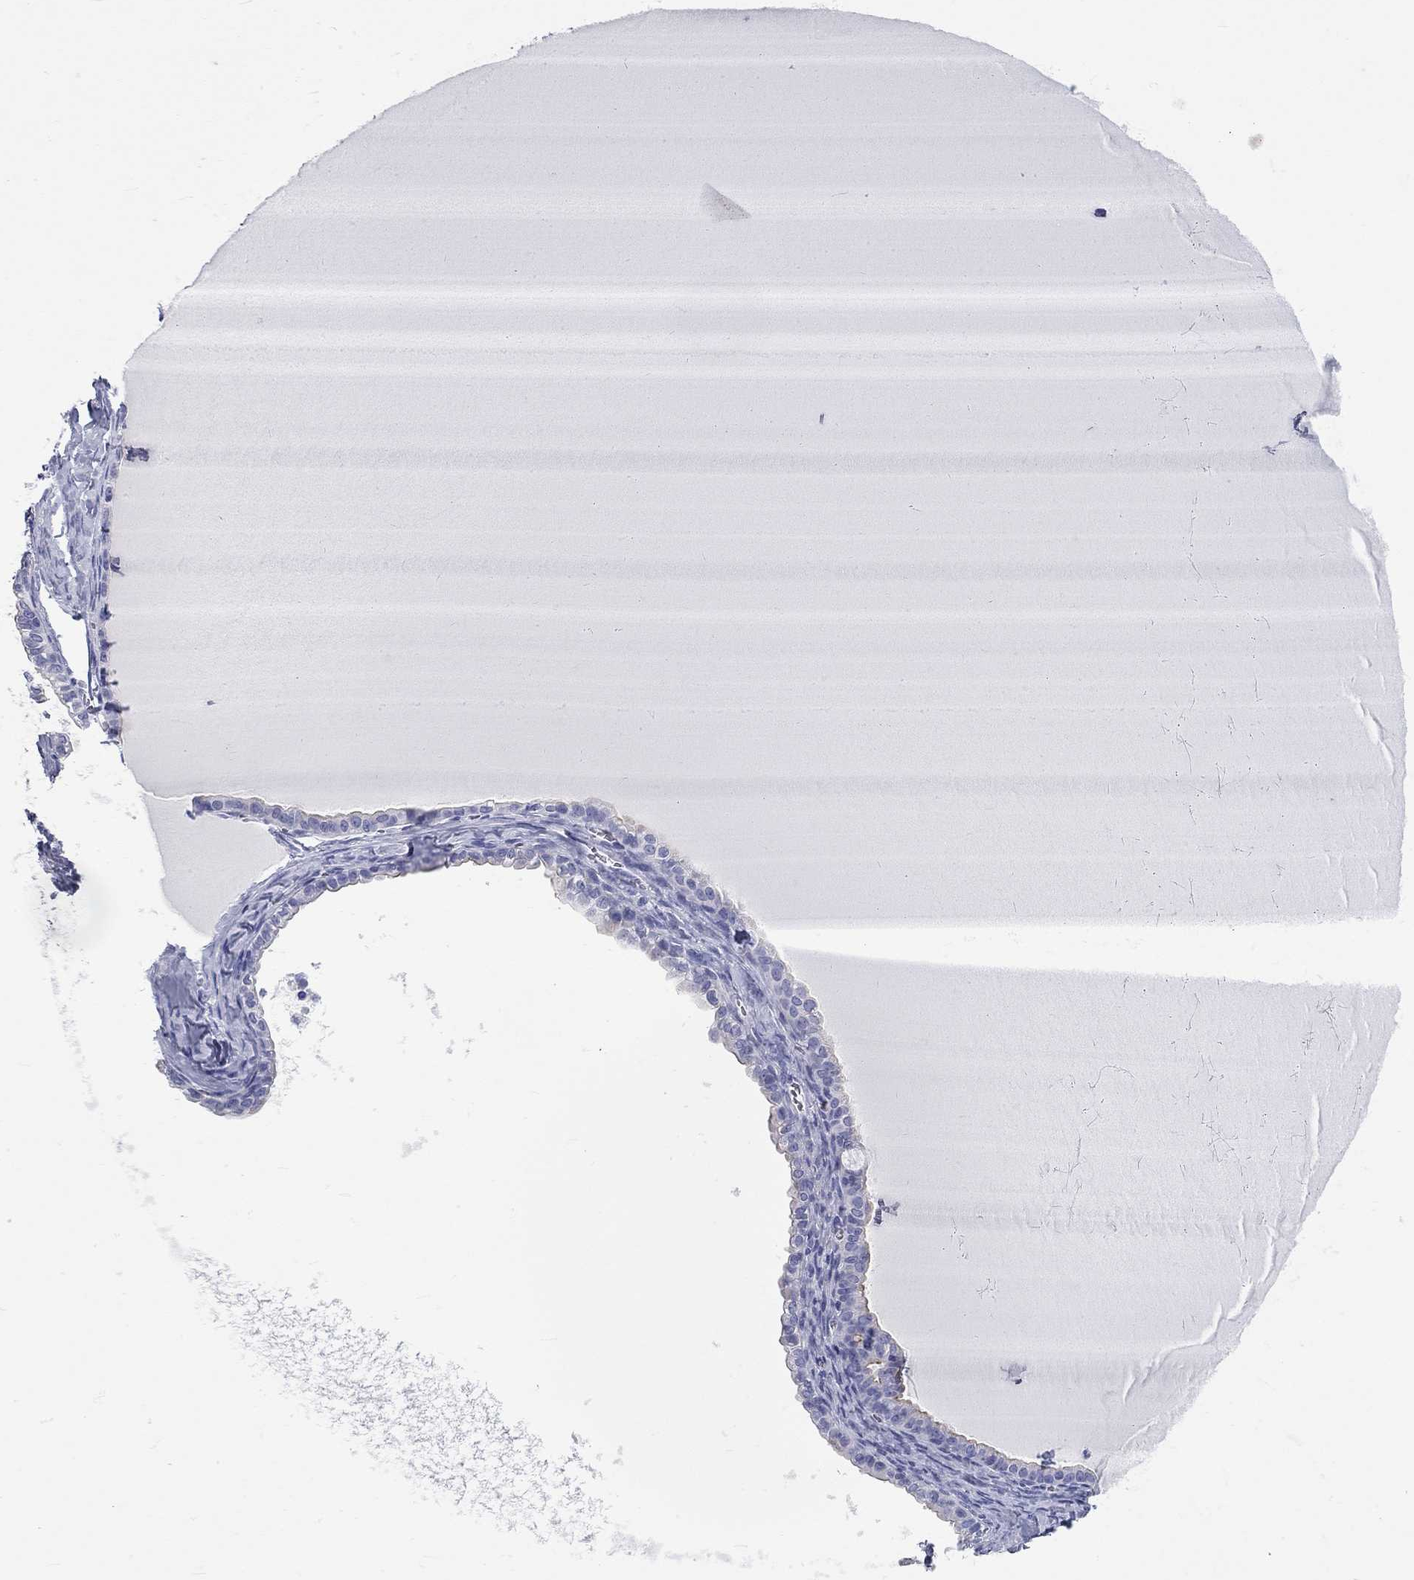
{"staining": {"intensity": "negative", "quantity": "none", "location": "none"}, "tissue": "ovarian cancer", "cell_type": "Tumor cells", "image_type": "cancer", "snomed": [{"axis": "morphology", "description": "Cystadenocarcinoma, mucinous, NOS"}, {"axis": "topography", "description": "Ovary"}], "caption": "There is no significant positivity in tumor cells of ovarian cancer (mucinous cystadenocarcinoma).", "gene": "SPATA9", "patient": {"sex": "female", "age": 63}}